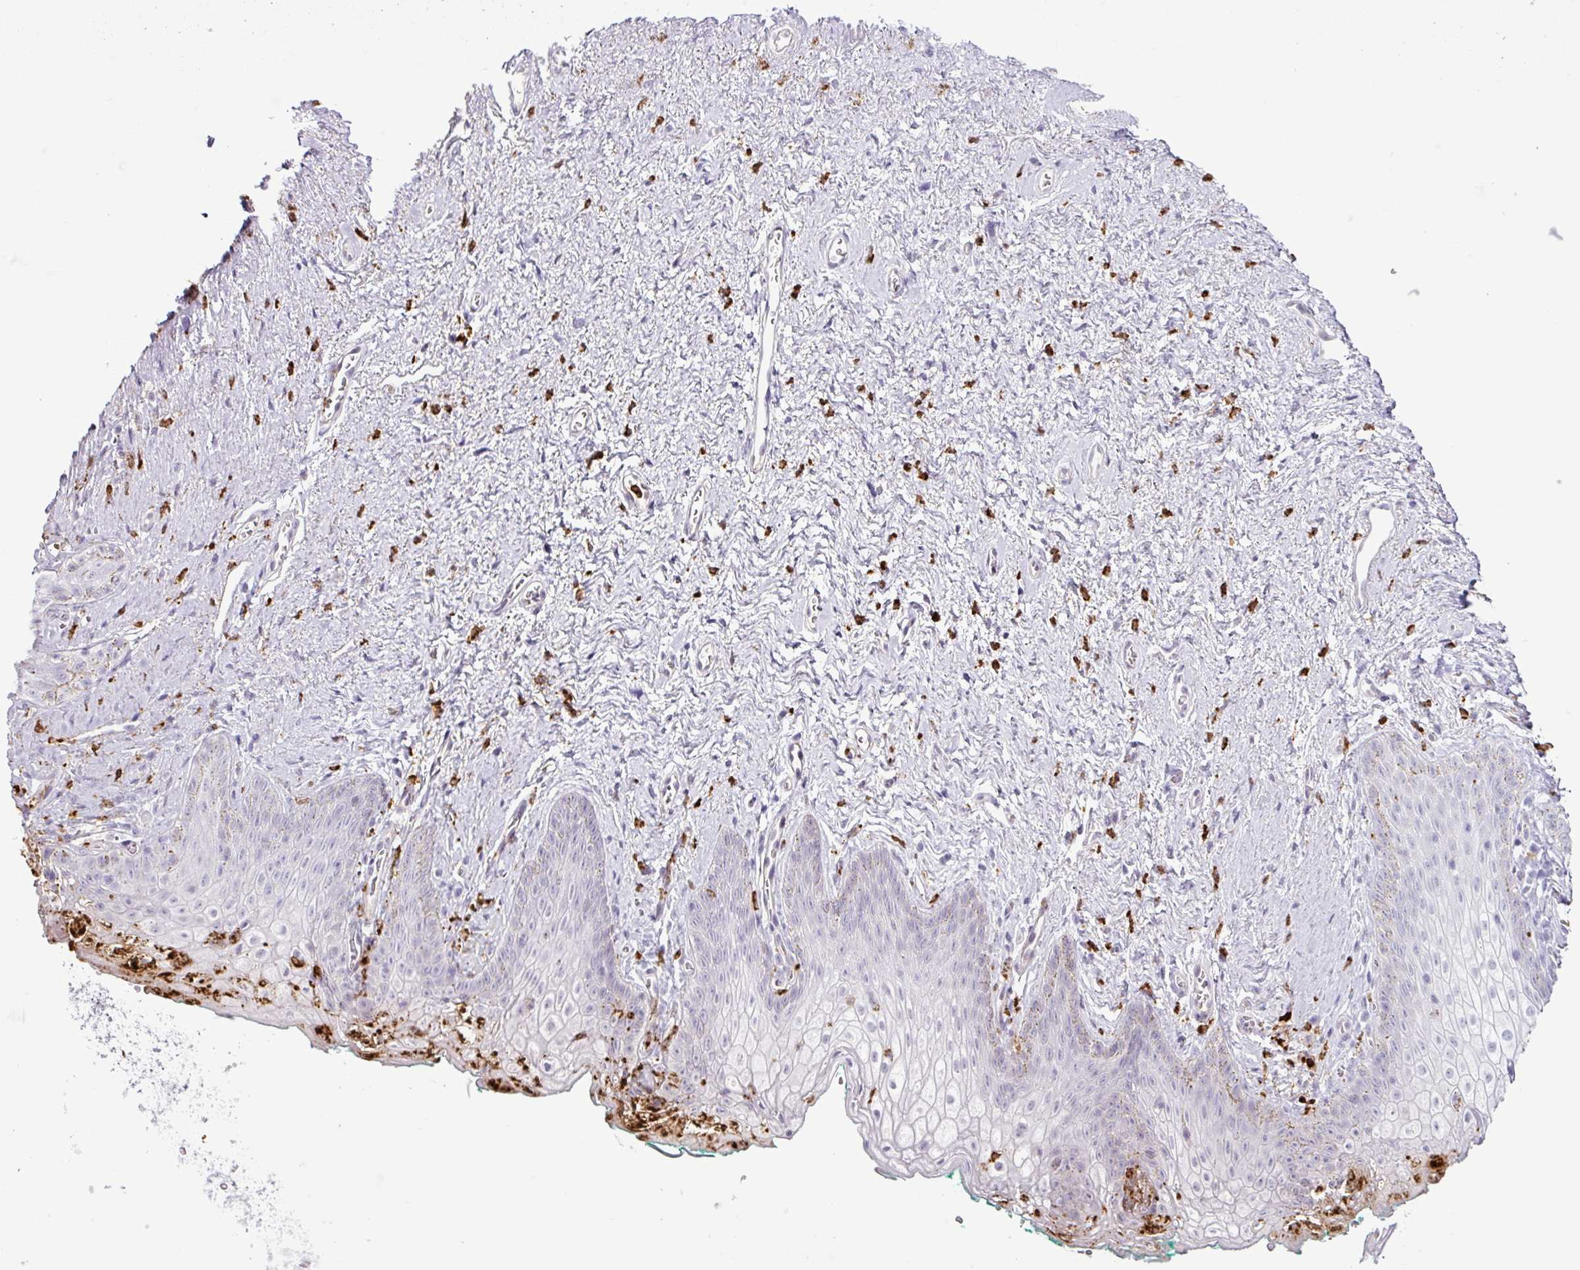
{"staining": {"intensity": "negative", "quantity": "none", "location": "none"}, "tissue": "vagina", "cell_type": "Squamous epithelial cells", "image_type": "normal", "snomed": [{"axis": "morphology", "description": "Normal tissue, NOS"}, {"axis": "topography", "description": "Vulva"}, {"axis": "topography", "description": "Vagina"}, {"axis": "topography", "description": "Peripheral nerve tissue"}], "caption": "The photomicrograph reveals no staining of squamous epithelial cells in benign vagina. (DAB immunohistochemistry visualized using brightfield microscopy, high magnification).", "gene": "TMEM178A", "patient": {"sex": "female", "age": 66}}